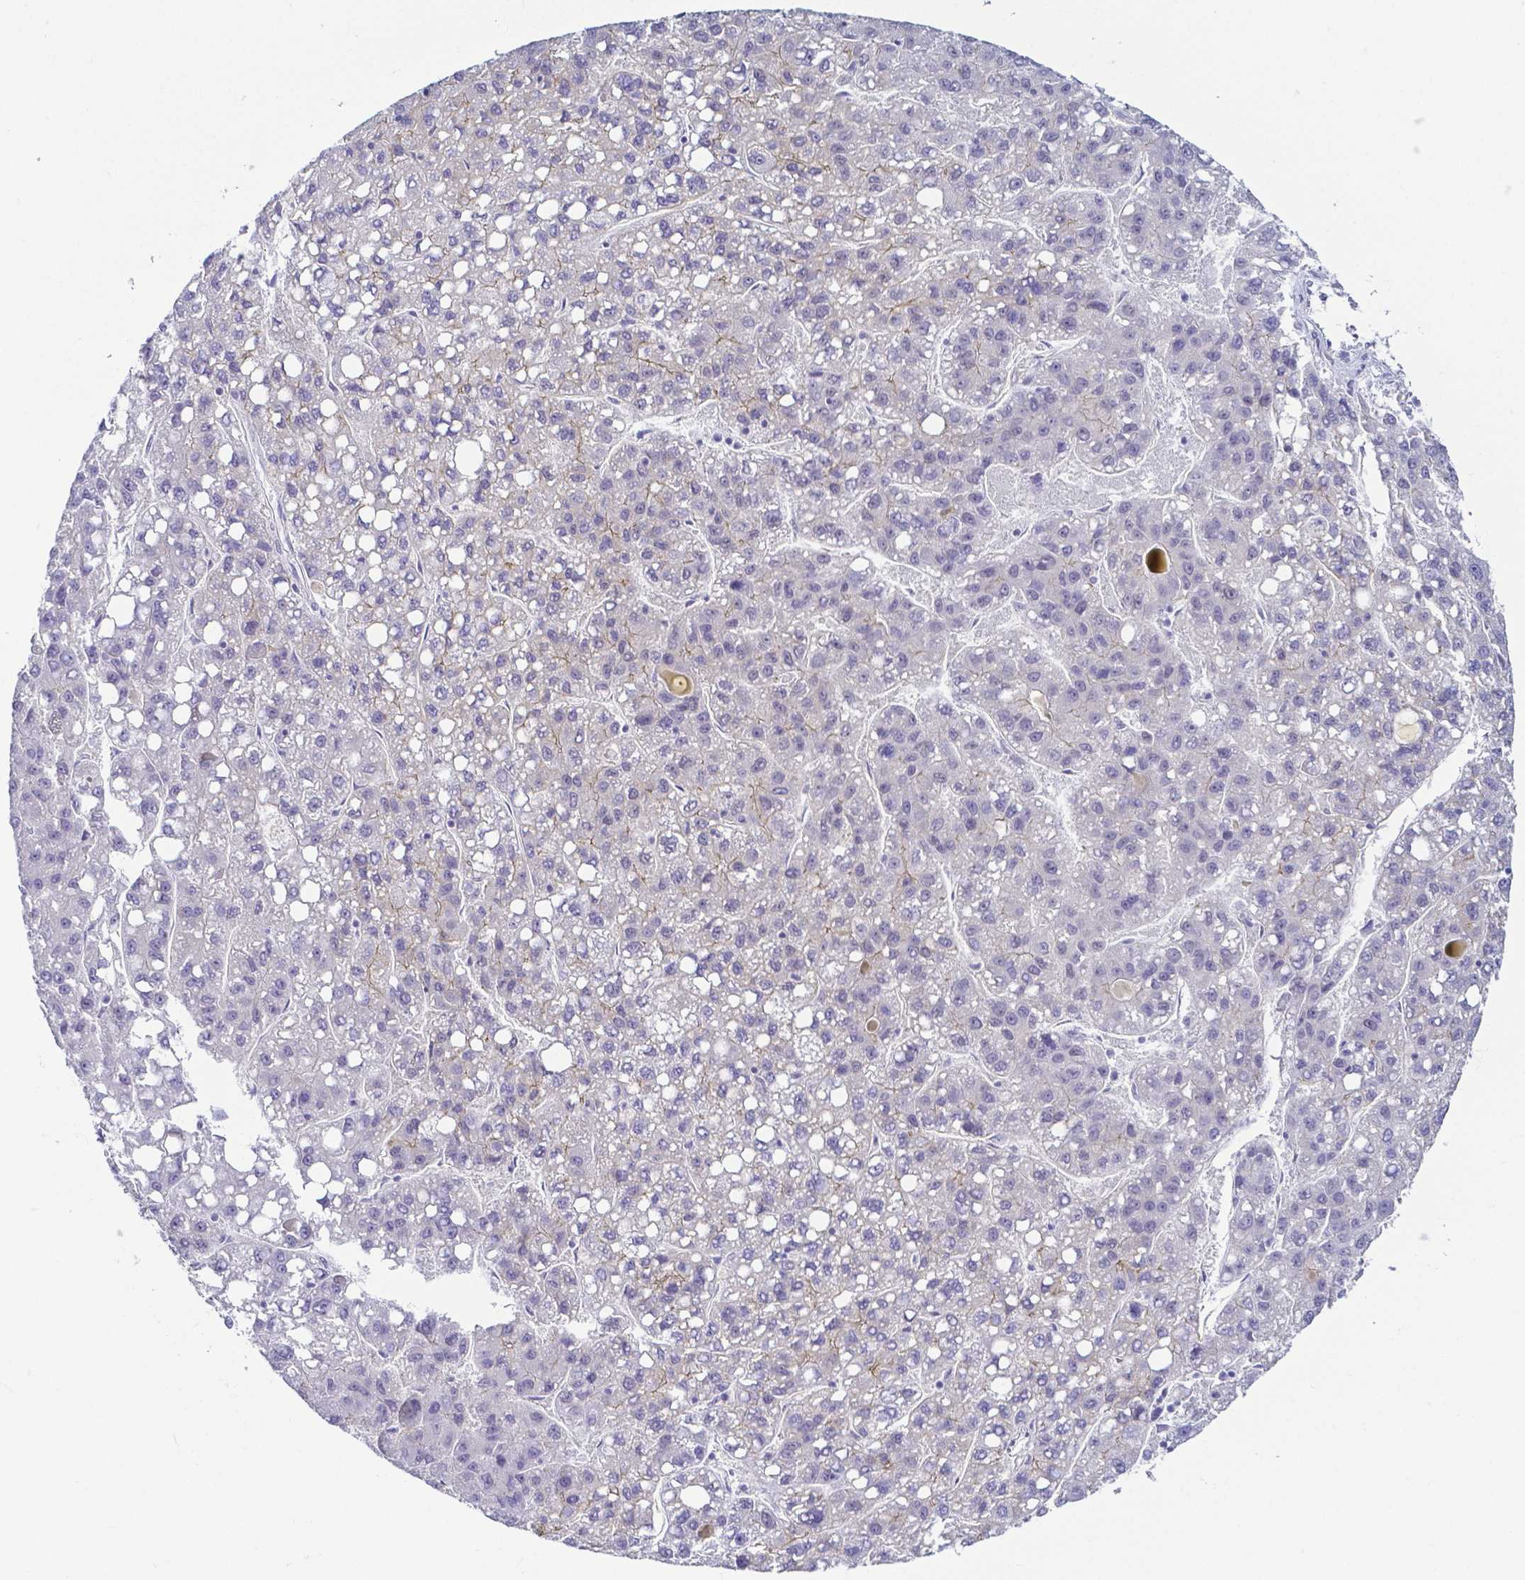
{"staining": {"intensity": "weak", "quantity": "<25%", "location": "cytoplasmic/membranous"}, "tissue": "liver cancer", "cell_type": "Tumor cells", "image_type": "cancer", "snomed": [{"axis": "morphology", "description": "Carcinoma, Hepatocellular, NOS"}, {"axis": "topography", "description": "Liver"}], "caption": "DAB (3,3'-diaminobenzidine) immunohistochemical staining of human liver cancer (hepatocellular carcinoma) displays no significant positivity in tumor cells. (Brightfield microscopy of DAB (3,3'-diaminobenzidine) IHC at high magnification).", "gene": "FAM83G", "patient": {"sex": "female", "age": 82}}